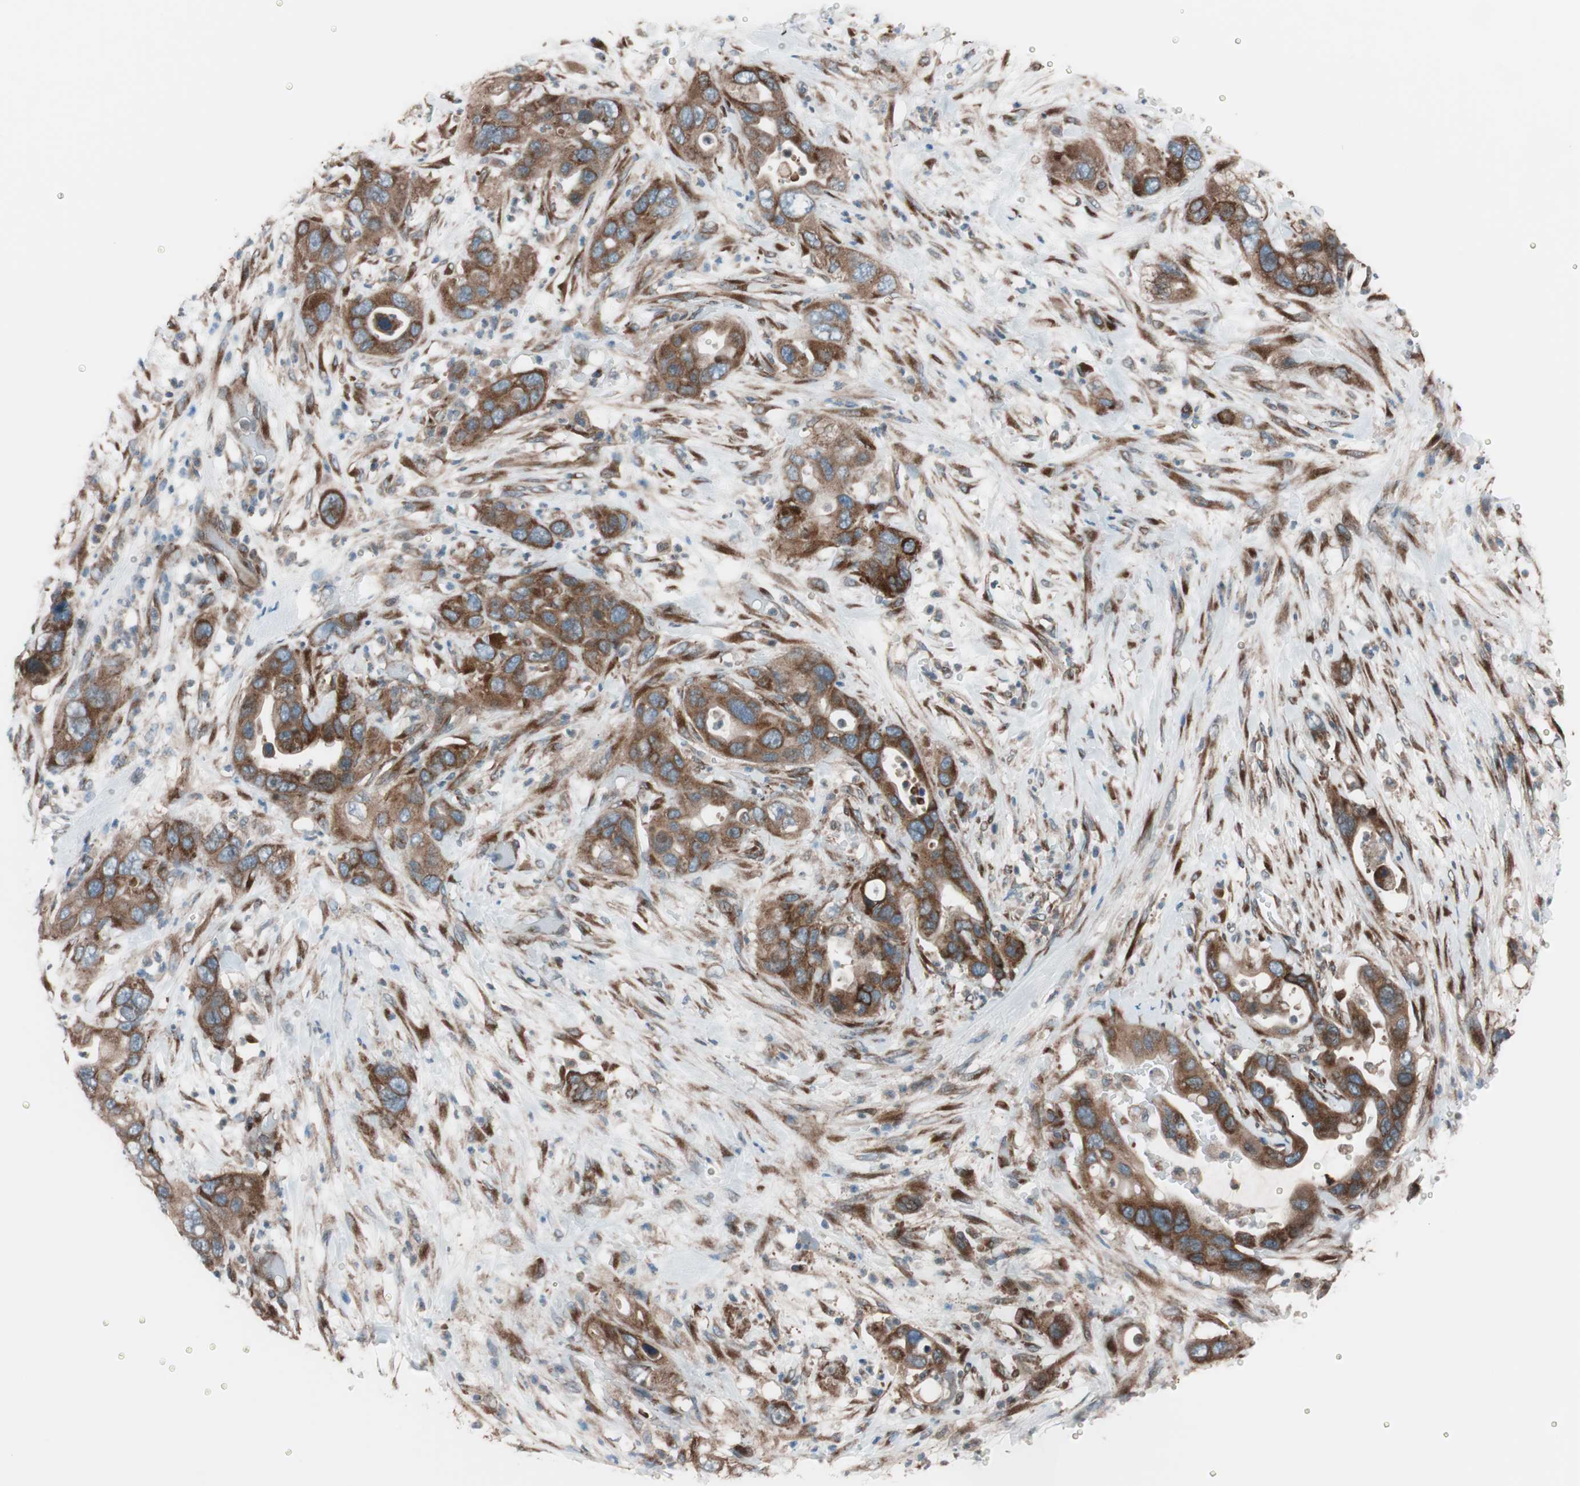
{"staining": {"intensity": "strong", "quantity": ">75%", "location": "cytoplasmic/membranous"}, "tissue": "pancreatic cancer", "cell_type": "Tumor cells", "image_type": "cancer", "snomed": [{"axis": "morphology", "description": "Adenocarcinoma, NOS"}, {"axis": "topography", "description": "Pancreas"}], "caption": "A brown stain shows strong cytoplasmic/membranous positivity of a protein in human adenocarcinoma (pancreatic) tumor cells. (brown staining indicates protein expression, while blue staining denotes nuclei).", "gene": "SEC31A", "patient": {"sex": "female", "age": 71}}